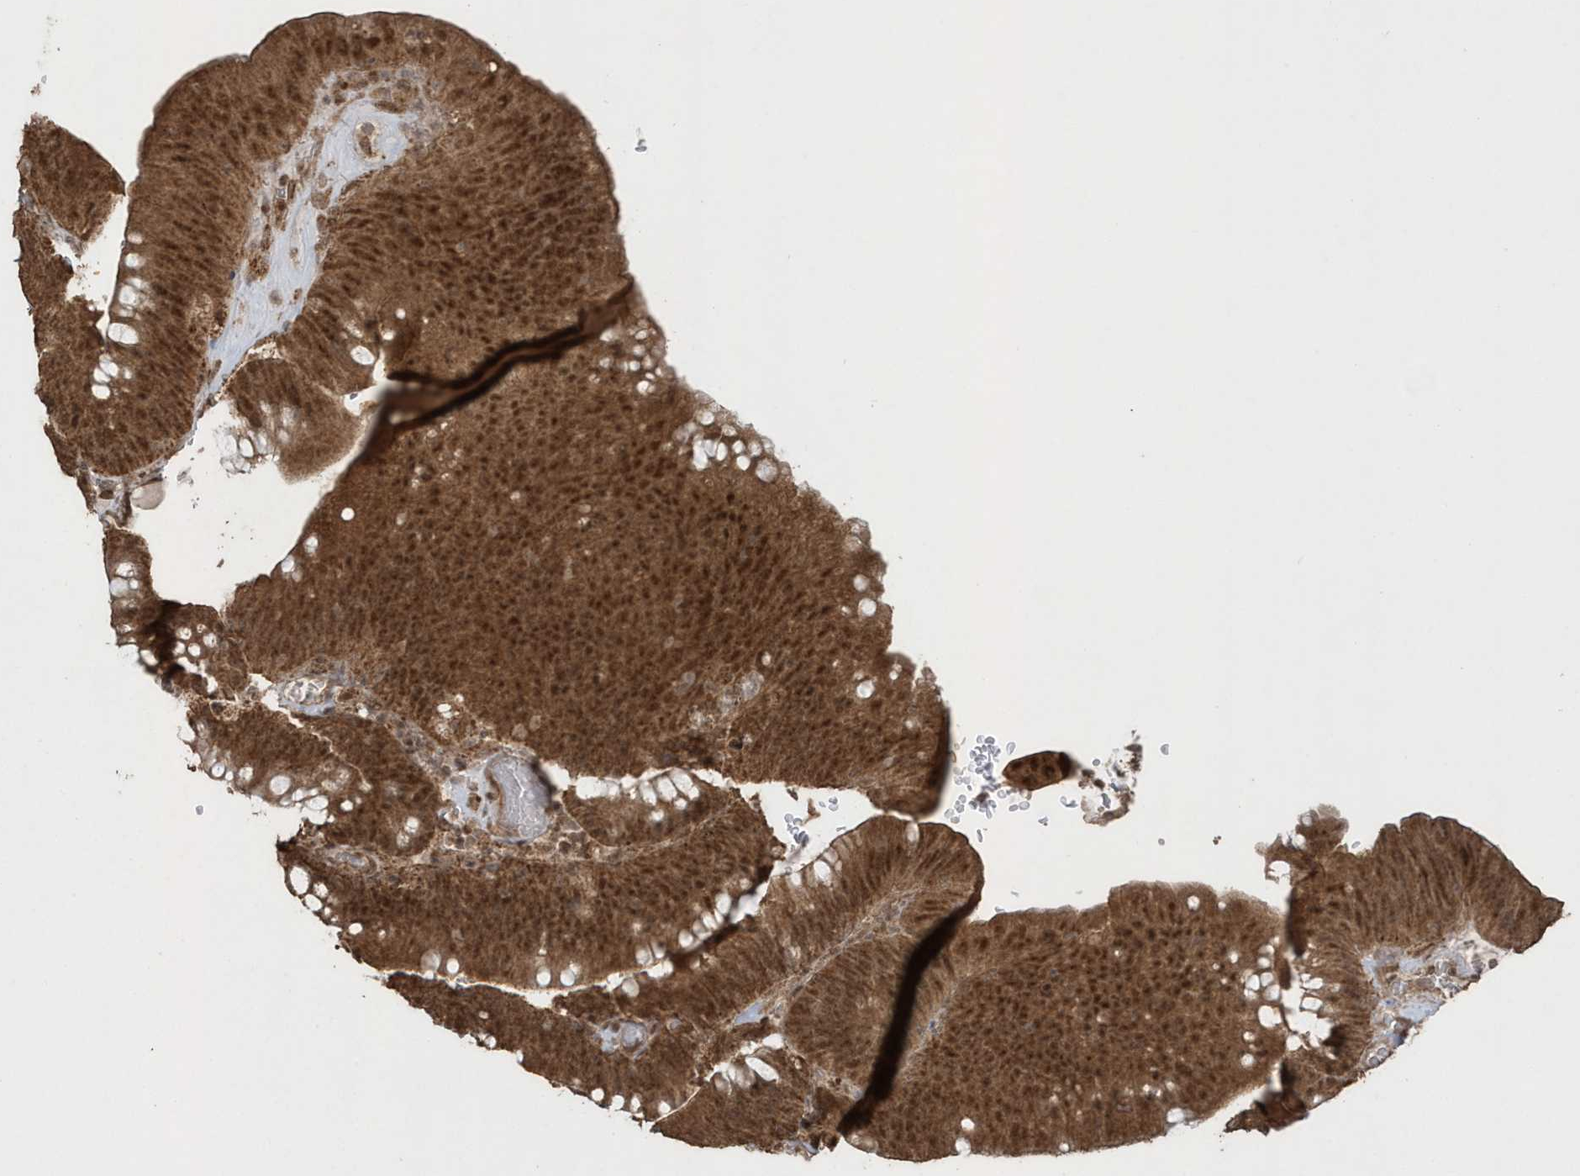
{"staining": {"intensity": "strong", "quantity": ">75%", "location": "cytoplasmic/membranous,nuclear"}, "tissue": "colorectal cancer", "cell_type": "Tumor cells", "image_type": "cancer", "snomed": [{"axis": "morphology", "description": "Normal tissue, NOS"}, {"axis": "topography", "description": "Colon"}], "caption": "High-power microscopy captured an immunohistochemistry photomicrograph of colorectal cancer, revealing strong cytoplasmic/membranous and nuclear expression in approximately >75% of tumor cells. Nuclei are stained in blue.", "gene": "PAXBP1", "patient": {"sex": "female", "age": 82}}